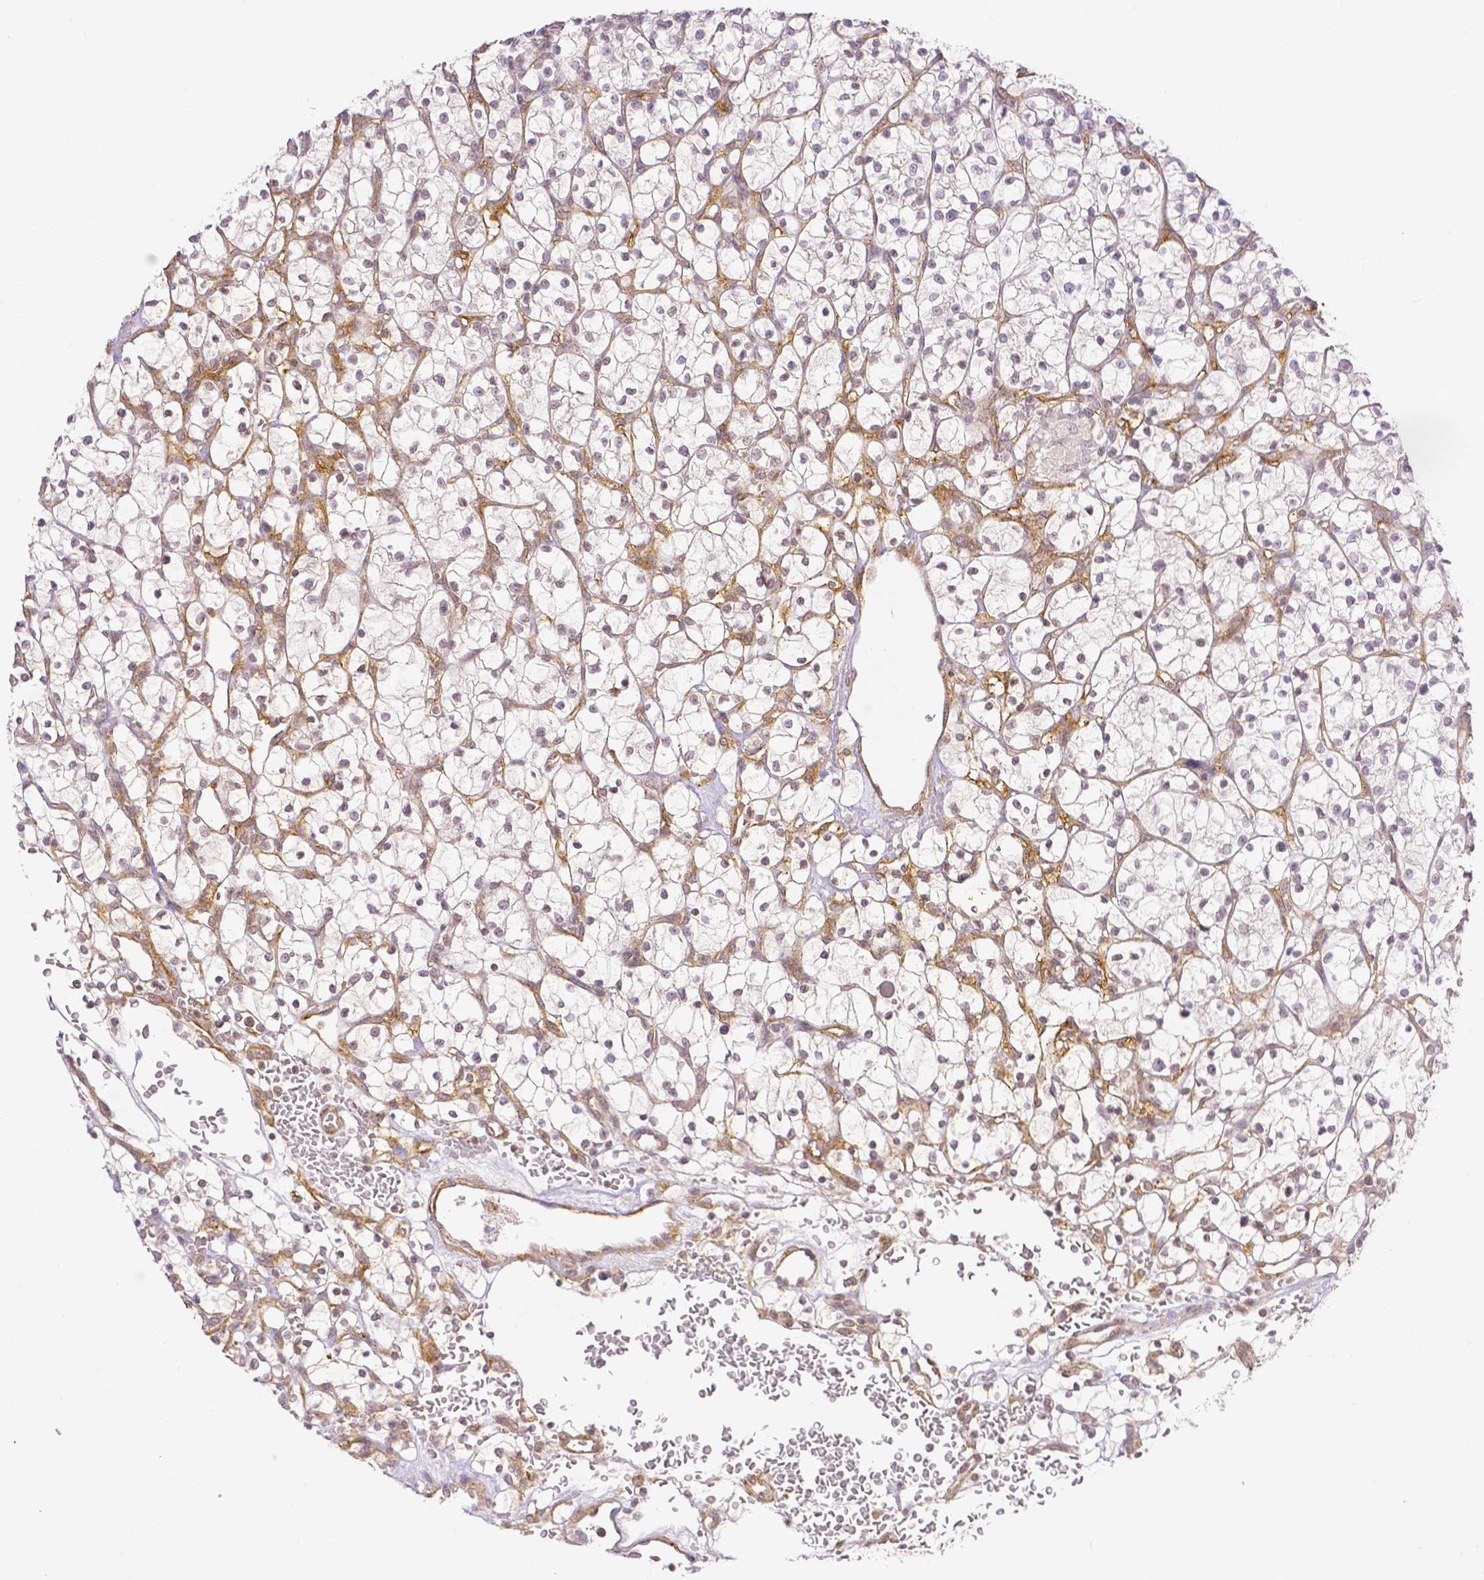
{"staining": {"intensity": "negative", "quantity": "none", "location": "none"}, "tissue": "renal cancer", "cell_type": "Tumor cells", "image_type": "cancer", "snomed": [{"axis": "morphology", "description": "Adenocarcinoma, NOS"}, {"axis": "topography", "description": "Kidney"}], "caption": "Renal cancer (adenocarcinoma) stained for a protein using immunohistochemistry displays no positivity tumor cells.", "gene": "THY1", "patient": {"sex": "female", "age": 64}}